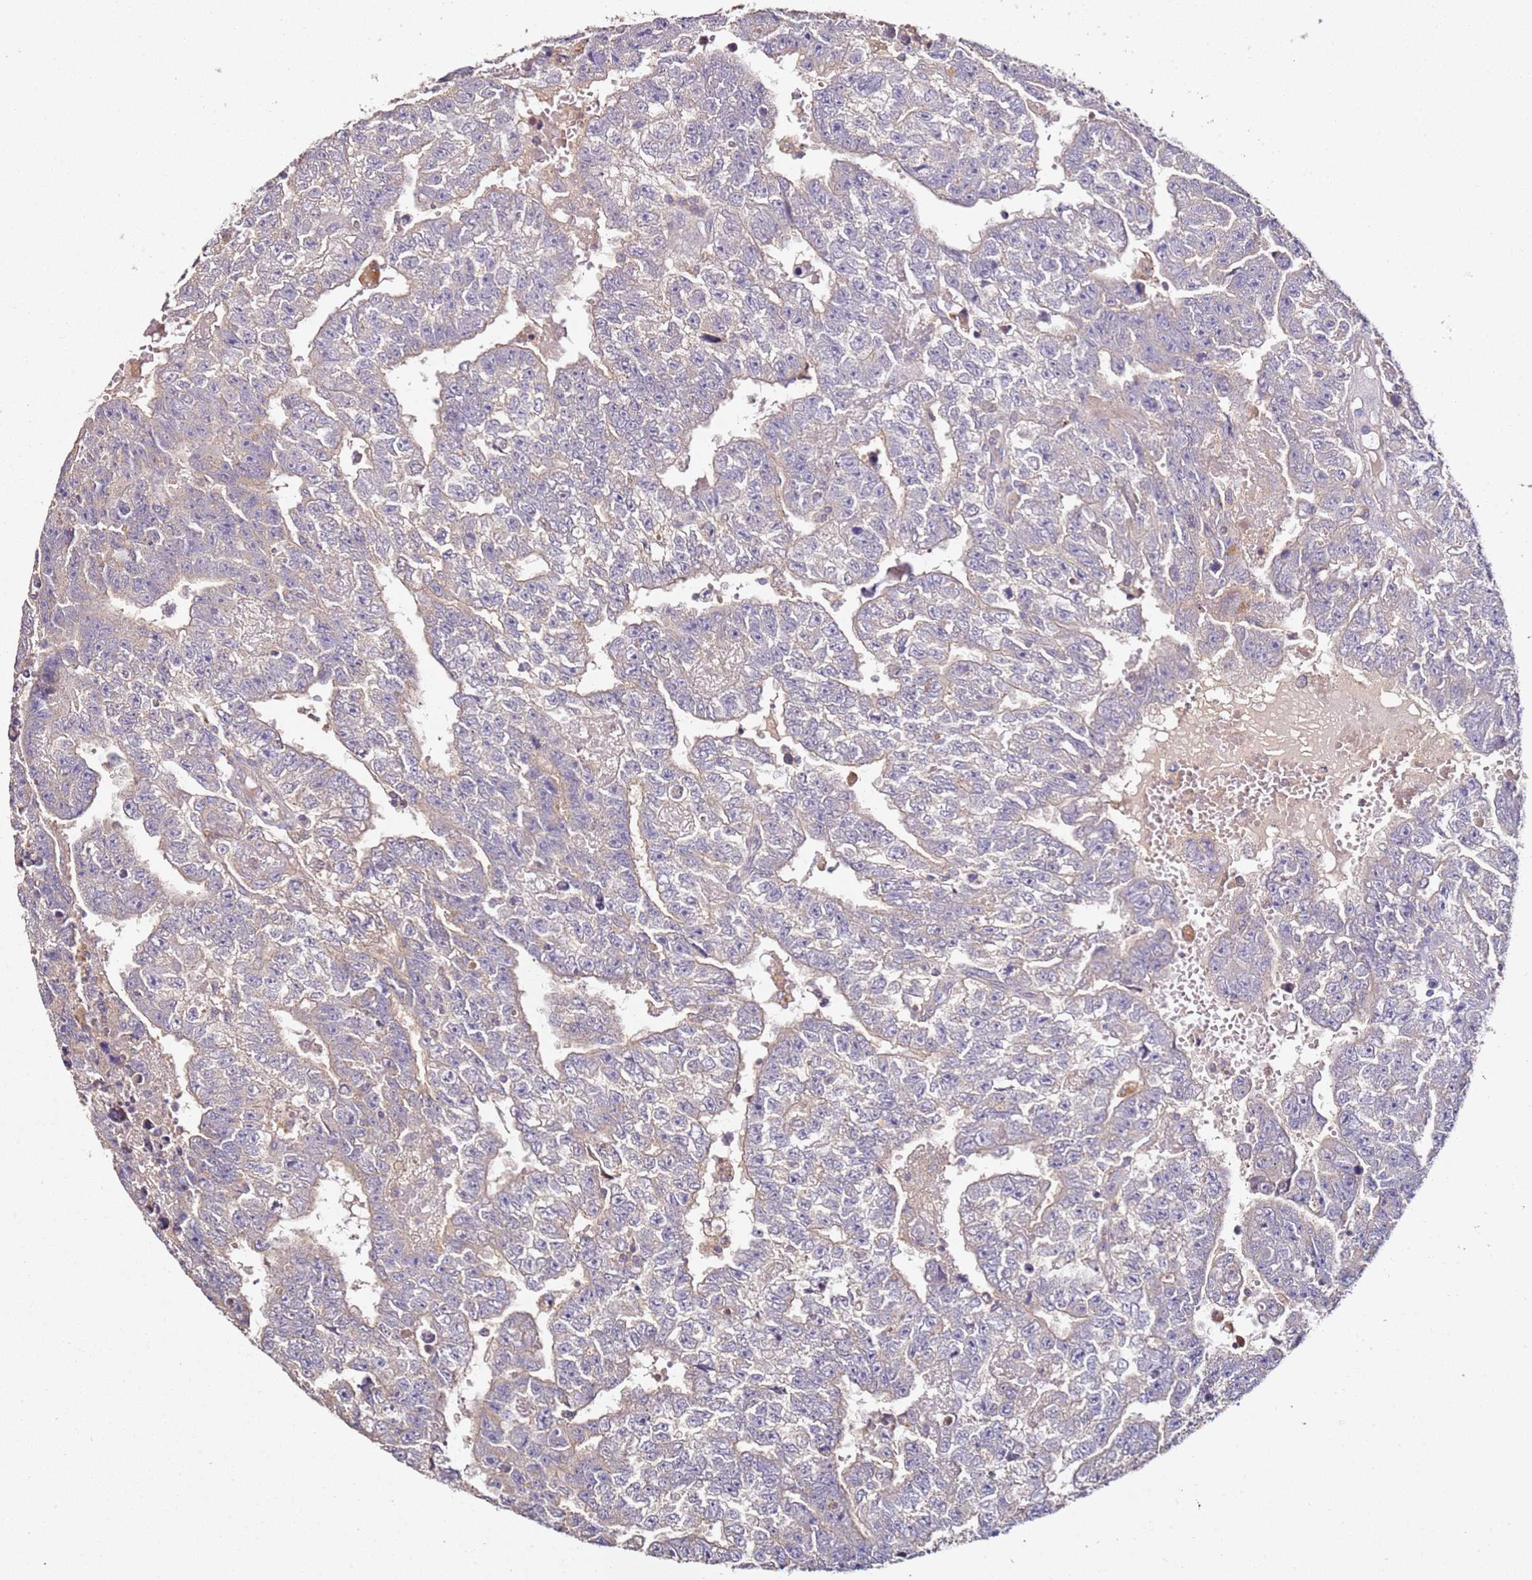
{"staining": {"intensity": "negative", "quantity": "none", "location": "none"}, "tissue": "testis cancer", "cell_type": "Tumor cells", "image_type": "cancer", "snomed": [{"axis": "morphology", "description": "Carcinoma, Embryonal, NOS"}, {"axis": "topography", "description": "Testis"}], "caption": "This is an immunohistochemistry micrograph of testis cancer. There is no staining in tumor cells.", "gene": "OR2B11", "patient": {"sex": "male", "age": 25}}